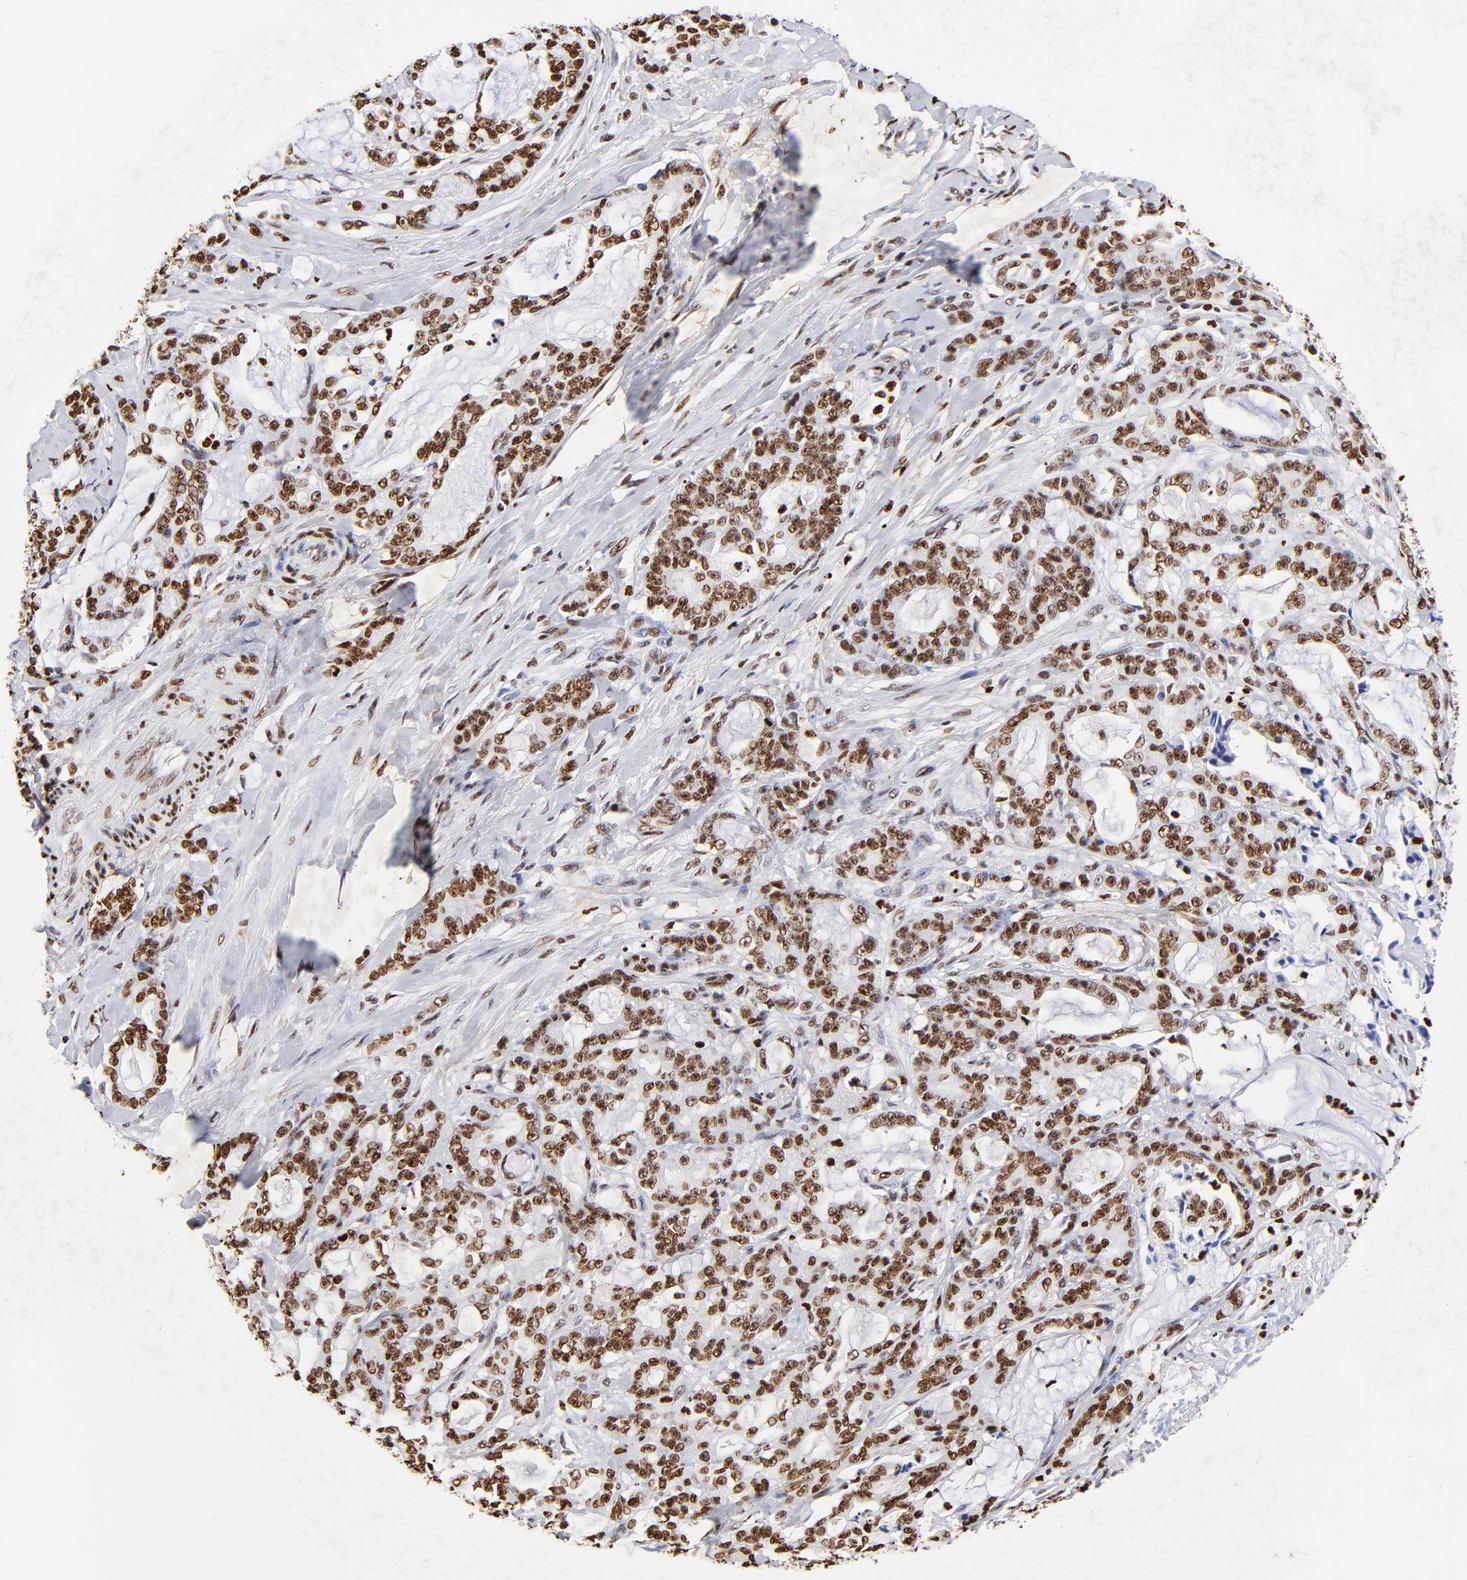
{"staining": {"intensity": "strong", "quantity": ">75%", "location": "nuclear"}, "tissue": "pancreatic cancer", "cell_type": "Tumor cells", "image_type": "cancer", "snomed": [{"axis": "morphology", "description": "Adenocarcinoma, NOS"}, {"axis": "topography", "description": "Pancreas"}], "caption": "Immunohistochemistry of pancreatic adenocarcinoma reveals high levels of strong nuclear positivity in about >75% of tumor cells.", "gene": "FBH1", "patient": {"sex": "female", "age": 73}}